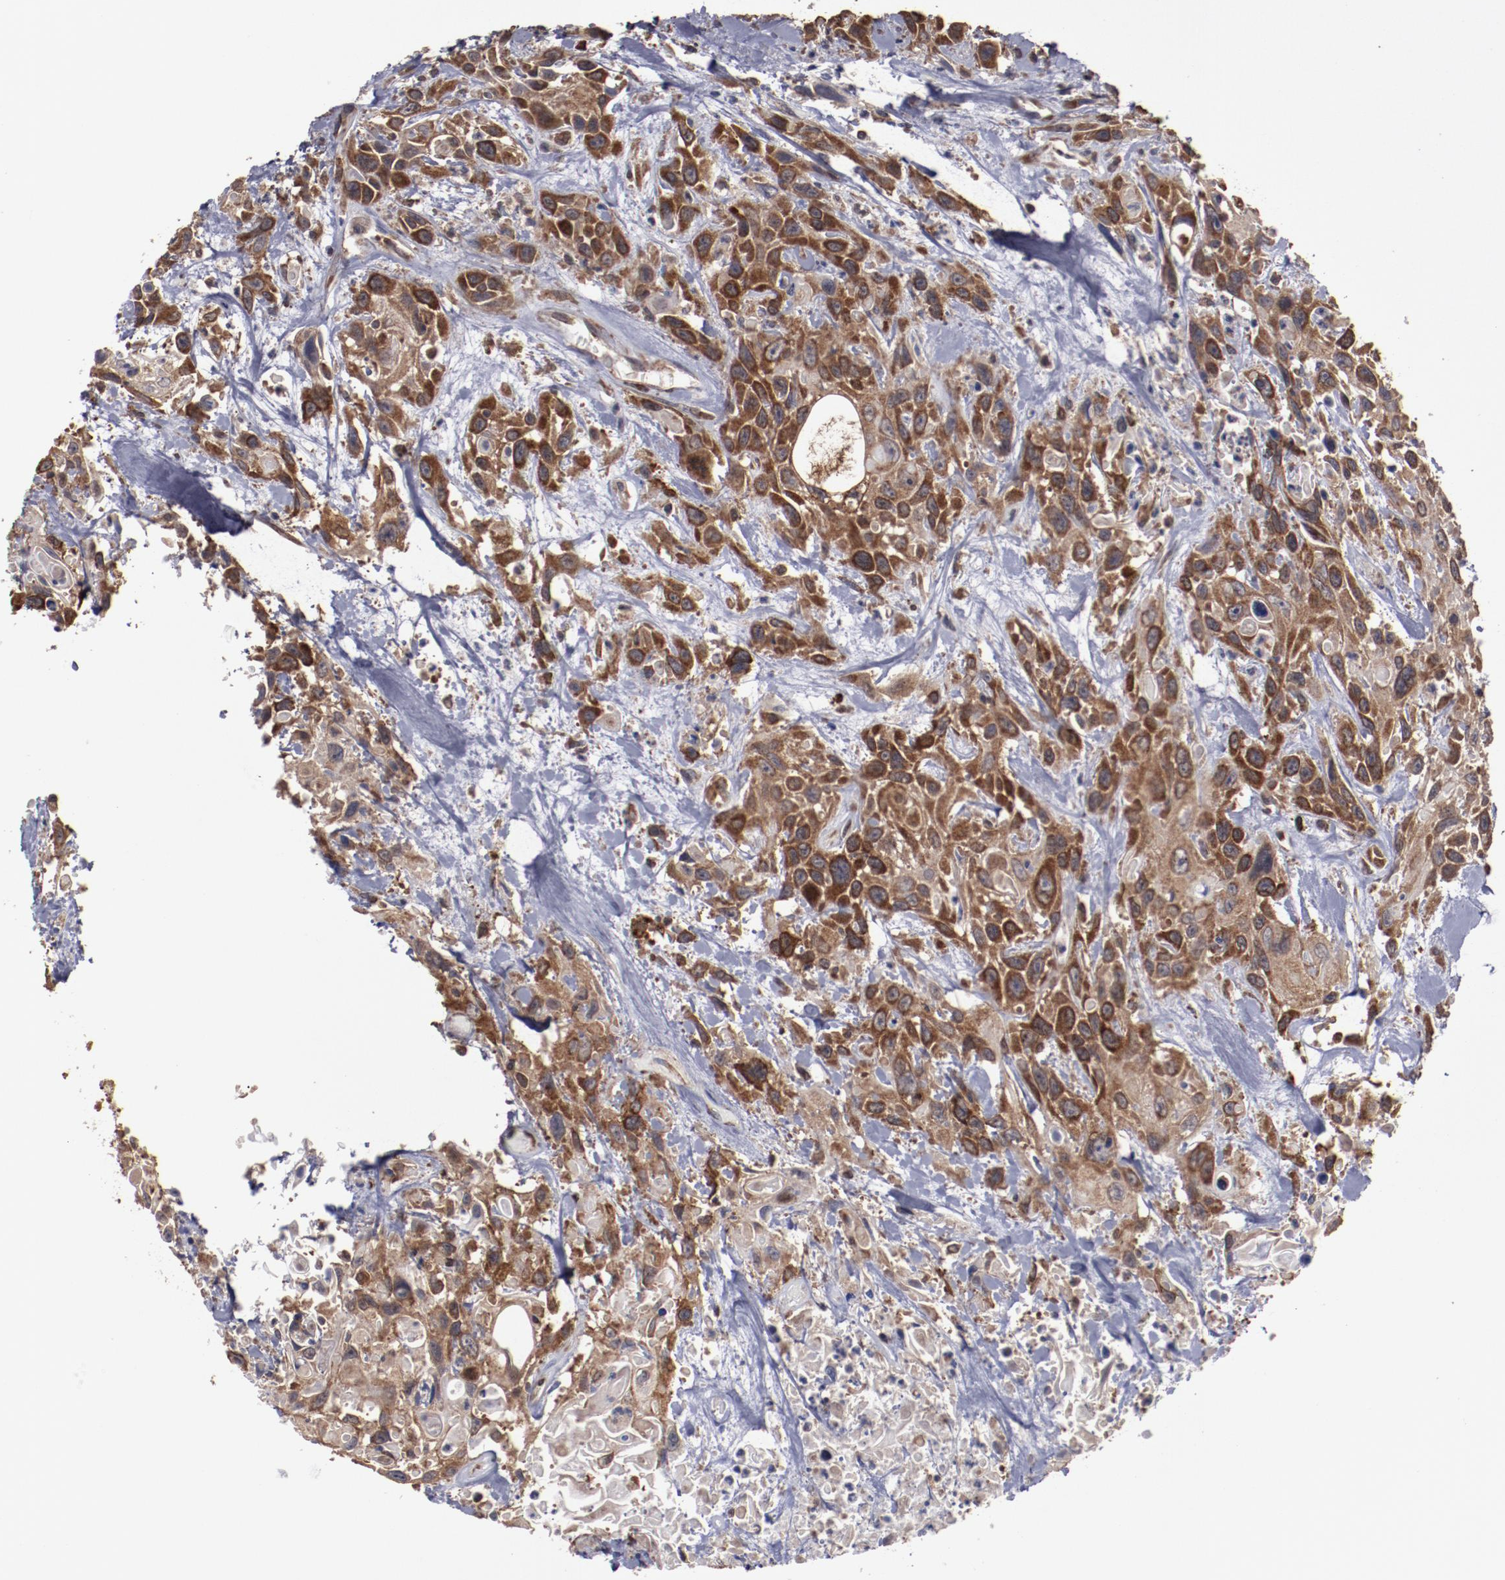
{"staining": {"intensity": "strong", "quantity": ">75%", "location": "cytoplasmic/membranous"}, "tissue": "urothelial cancer", "cell_type": "Tumor cells", "image_type": "cancer", "snomed": [{"axis": "morphology", "description": "Urothelial carcinoma, High grade"}, {"axis": "topography", "description": "Urinary bladder"}], "caption": "This image shows urothelial cancer stained with IHC to label a protein in brown. The cytoplasmic/membranous of tumor cells show strong positivity for the protein. Nuclei are counter-stained blue.", "gene": "RPS4Y1", "patient": {"sex": "female", "age": 84}}